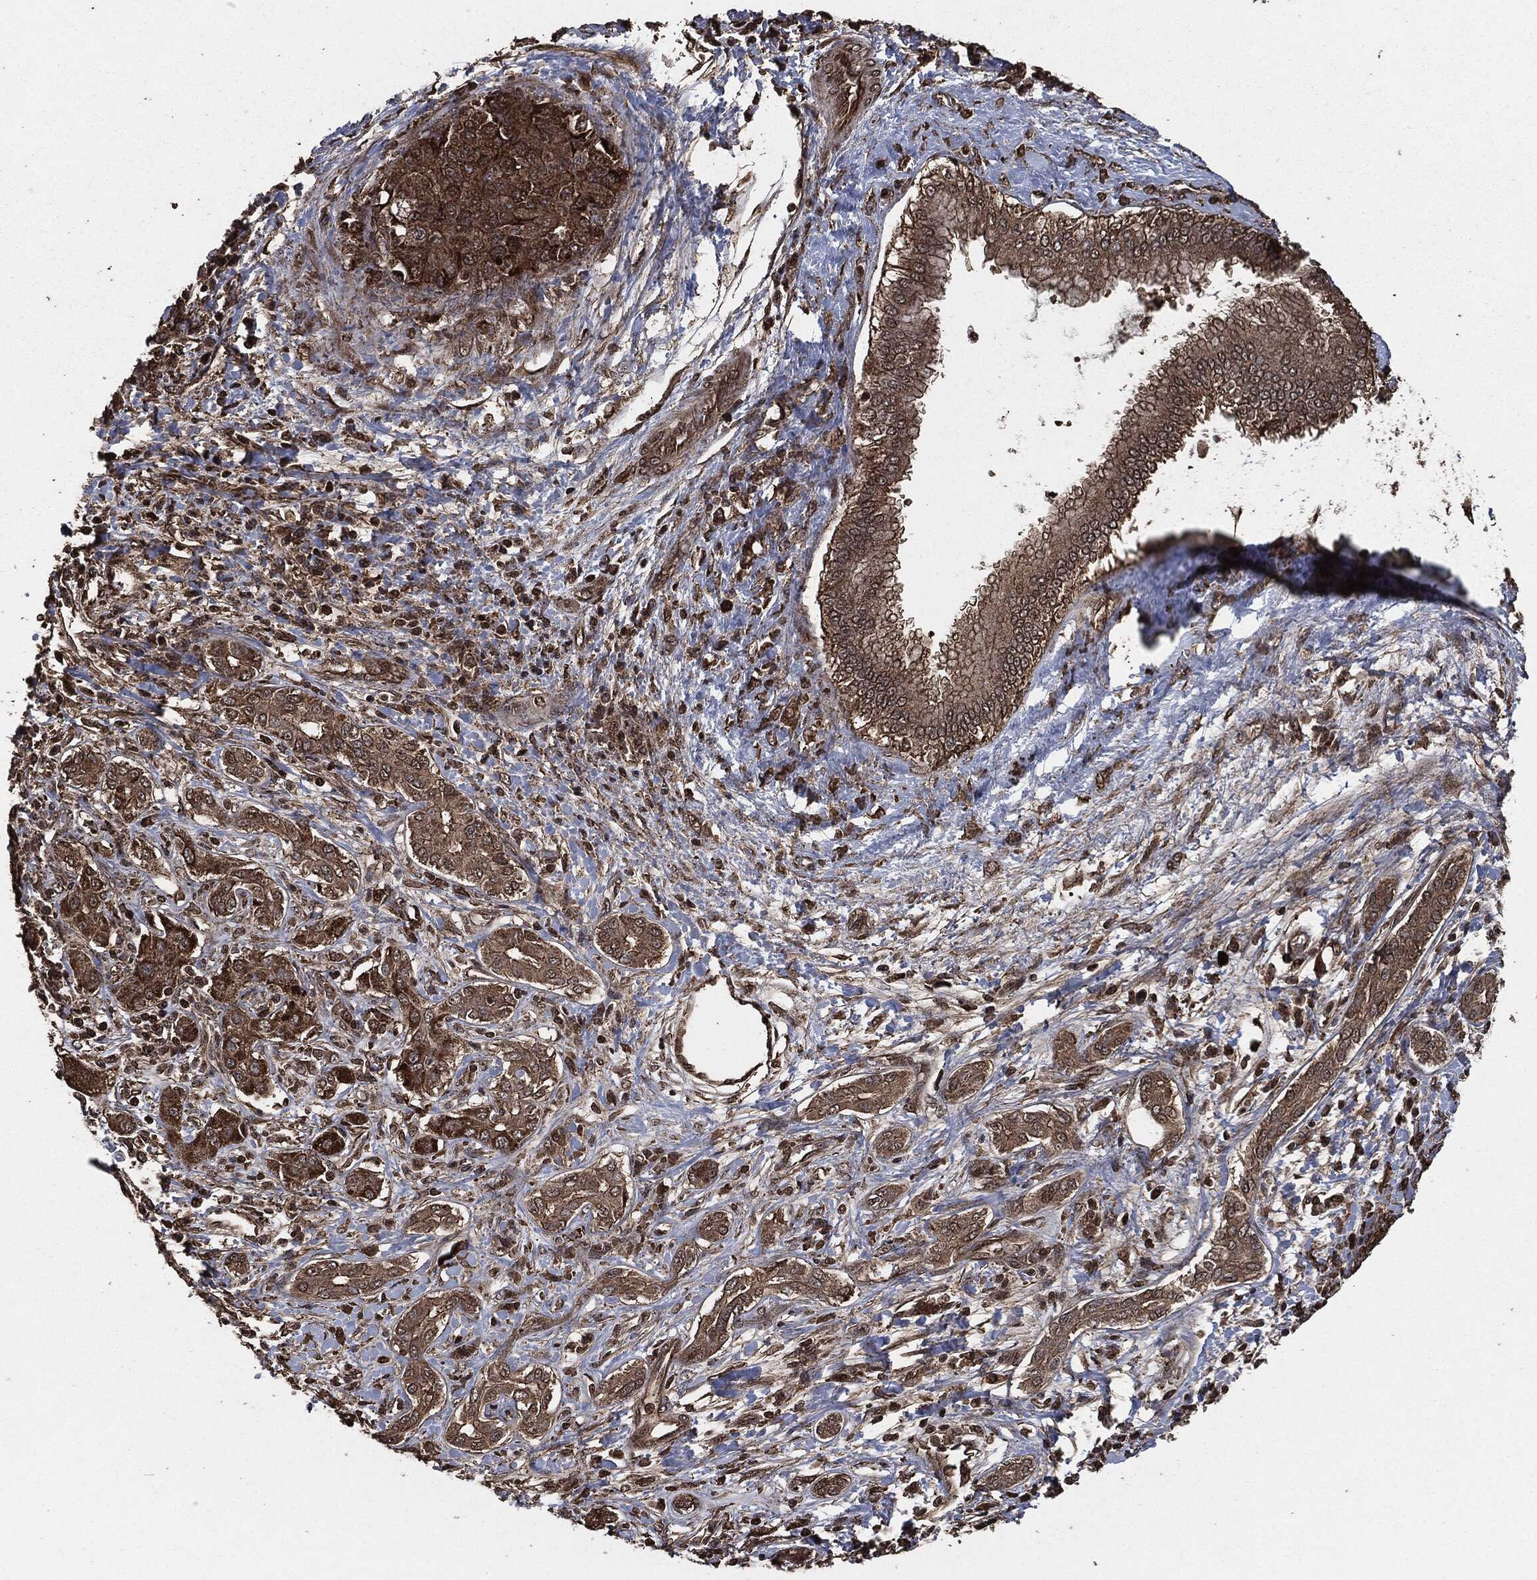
{"staining": {"intensity": "strong", "quantity": "25%-75%", "location": "cytoplasmic/membranous"}, "tissue": "liver cancer", "cell_type": "Tumor cells", "image_type": "cancer", "snomed": [{"axis": "morphology", "description": "Carcinoma, Hepatocellular, NOS"}, {"axis": "topography", "description": "Liver"}], "caption": "Hepatocellular carcinoma (liver) stained with DAB immunohistochemistry (IHC) shows high levels of strong cytoplasmic/membranous positivity in approximately 25%-75% of tumor cells. The protein of interest is stained brown, and the nuclei are stained in blue (DAB (3,3'-diaminobenzidine) IHC with brightfield microscopy, high magnification).", "gene": "EGFR", "patient": {"sex": "male", "age": 65}}